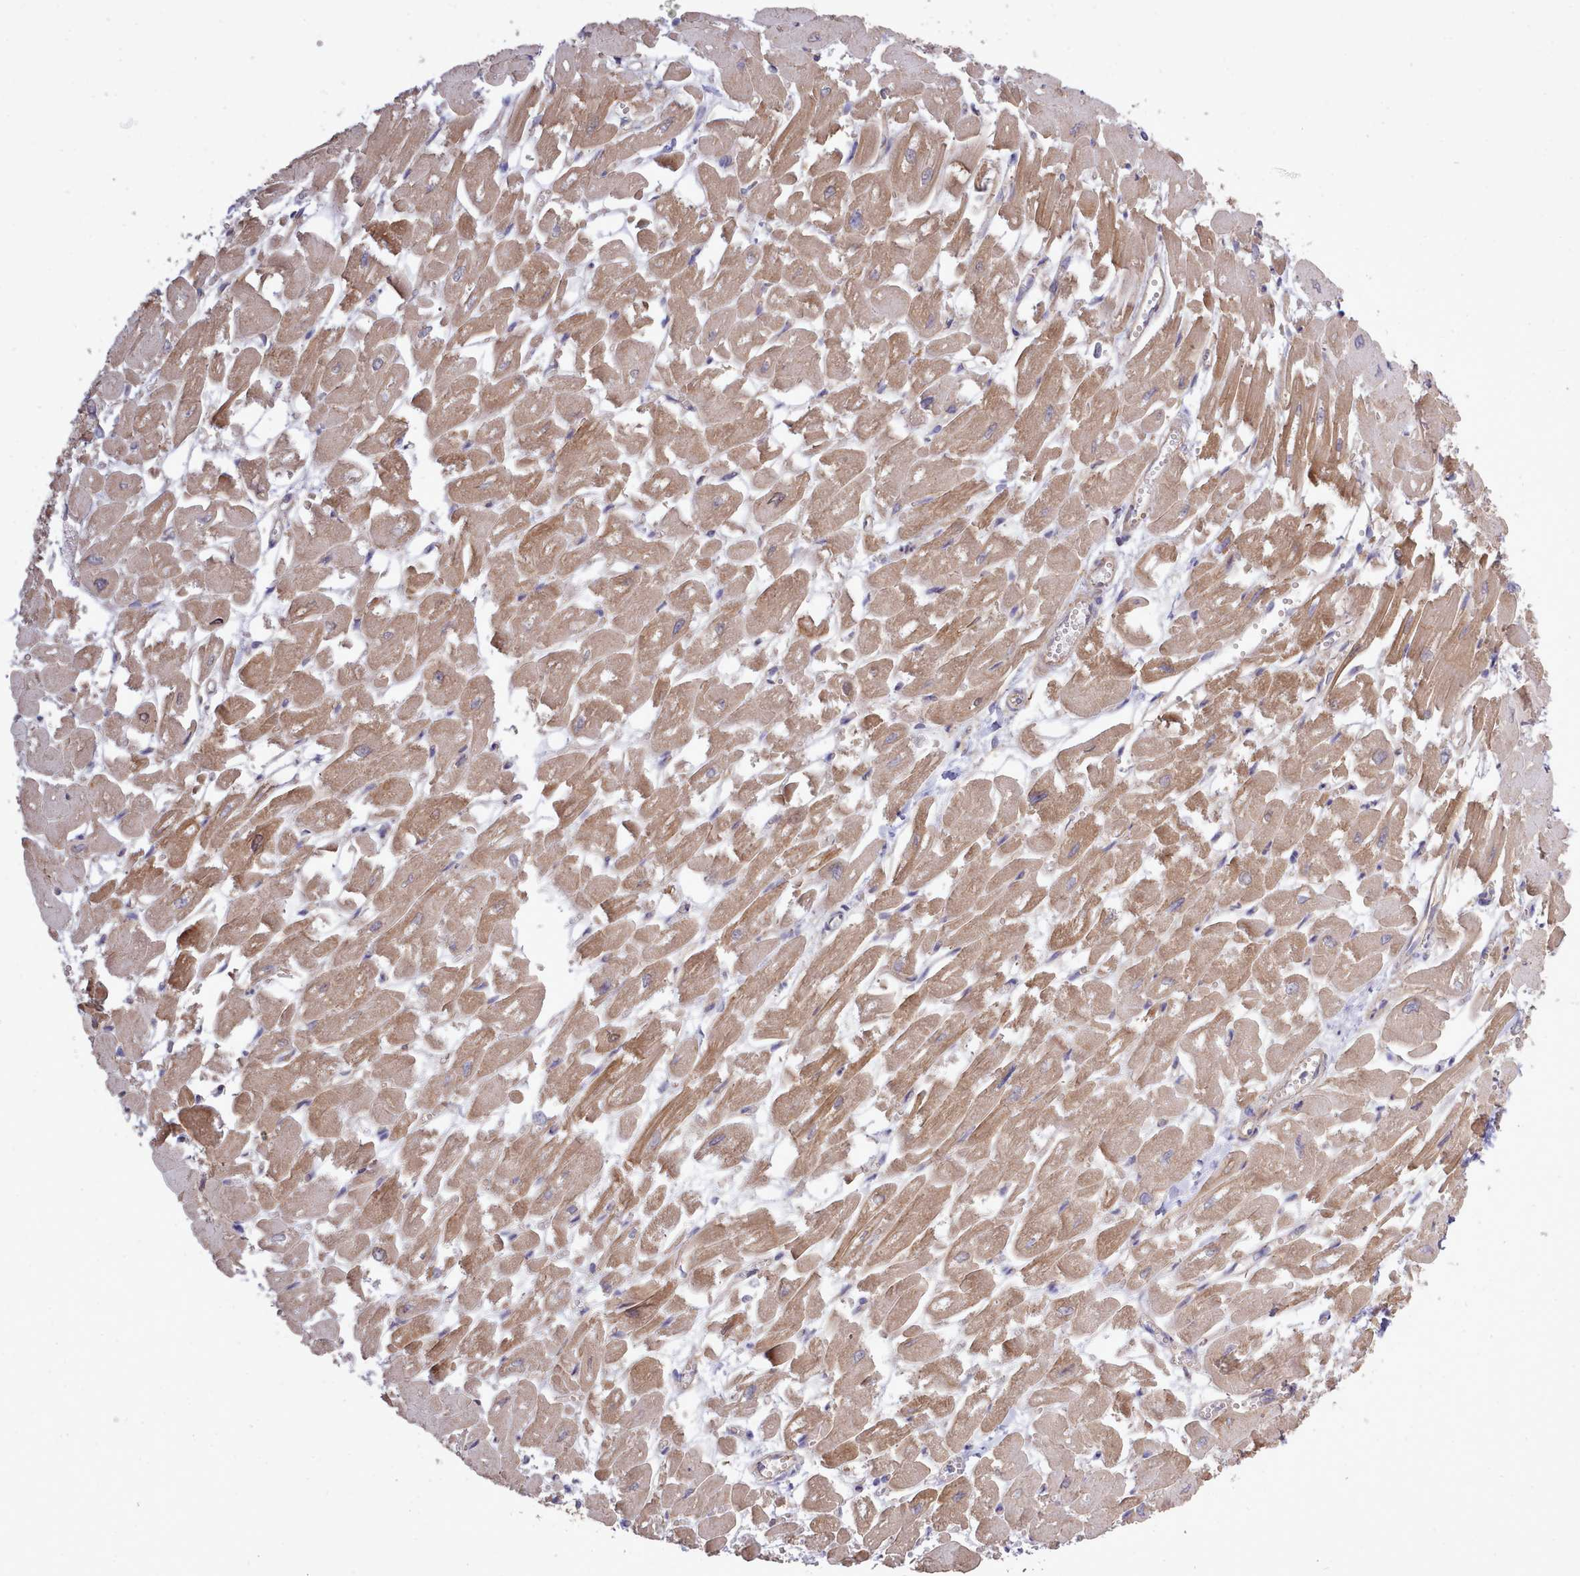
{"staining": {"intensity": "moderate", "quantity": ">75%", "location": "cytoplasmic/membranous"}, "tissue": "heart muscle", "cell_type": "Cardiomyocytes", "image_type": "normal", "snomed": [{"axis": "morphology", "description": "Normal tissue, NOS"}, {"axis": "topography", "description": "Heart"}], "caption": "Moderate cytoplasmic/membranous positivity is appreciated in approximately >75% of cardiomyocytes in benign heart muscle.", "gene": "ZC3H13", "patient": {"sex": "male", "age": 54}}